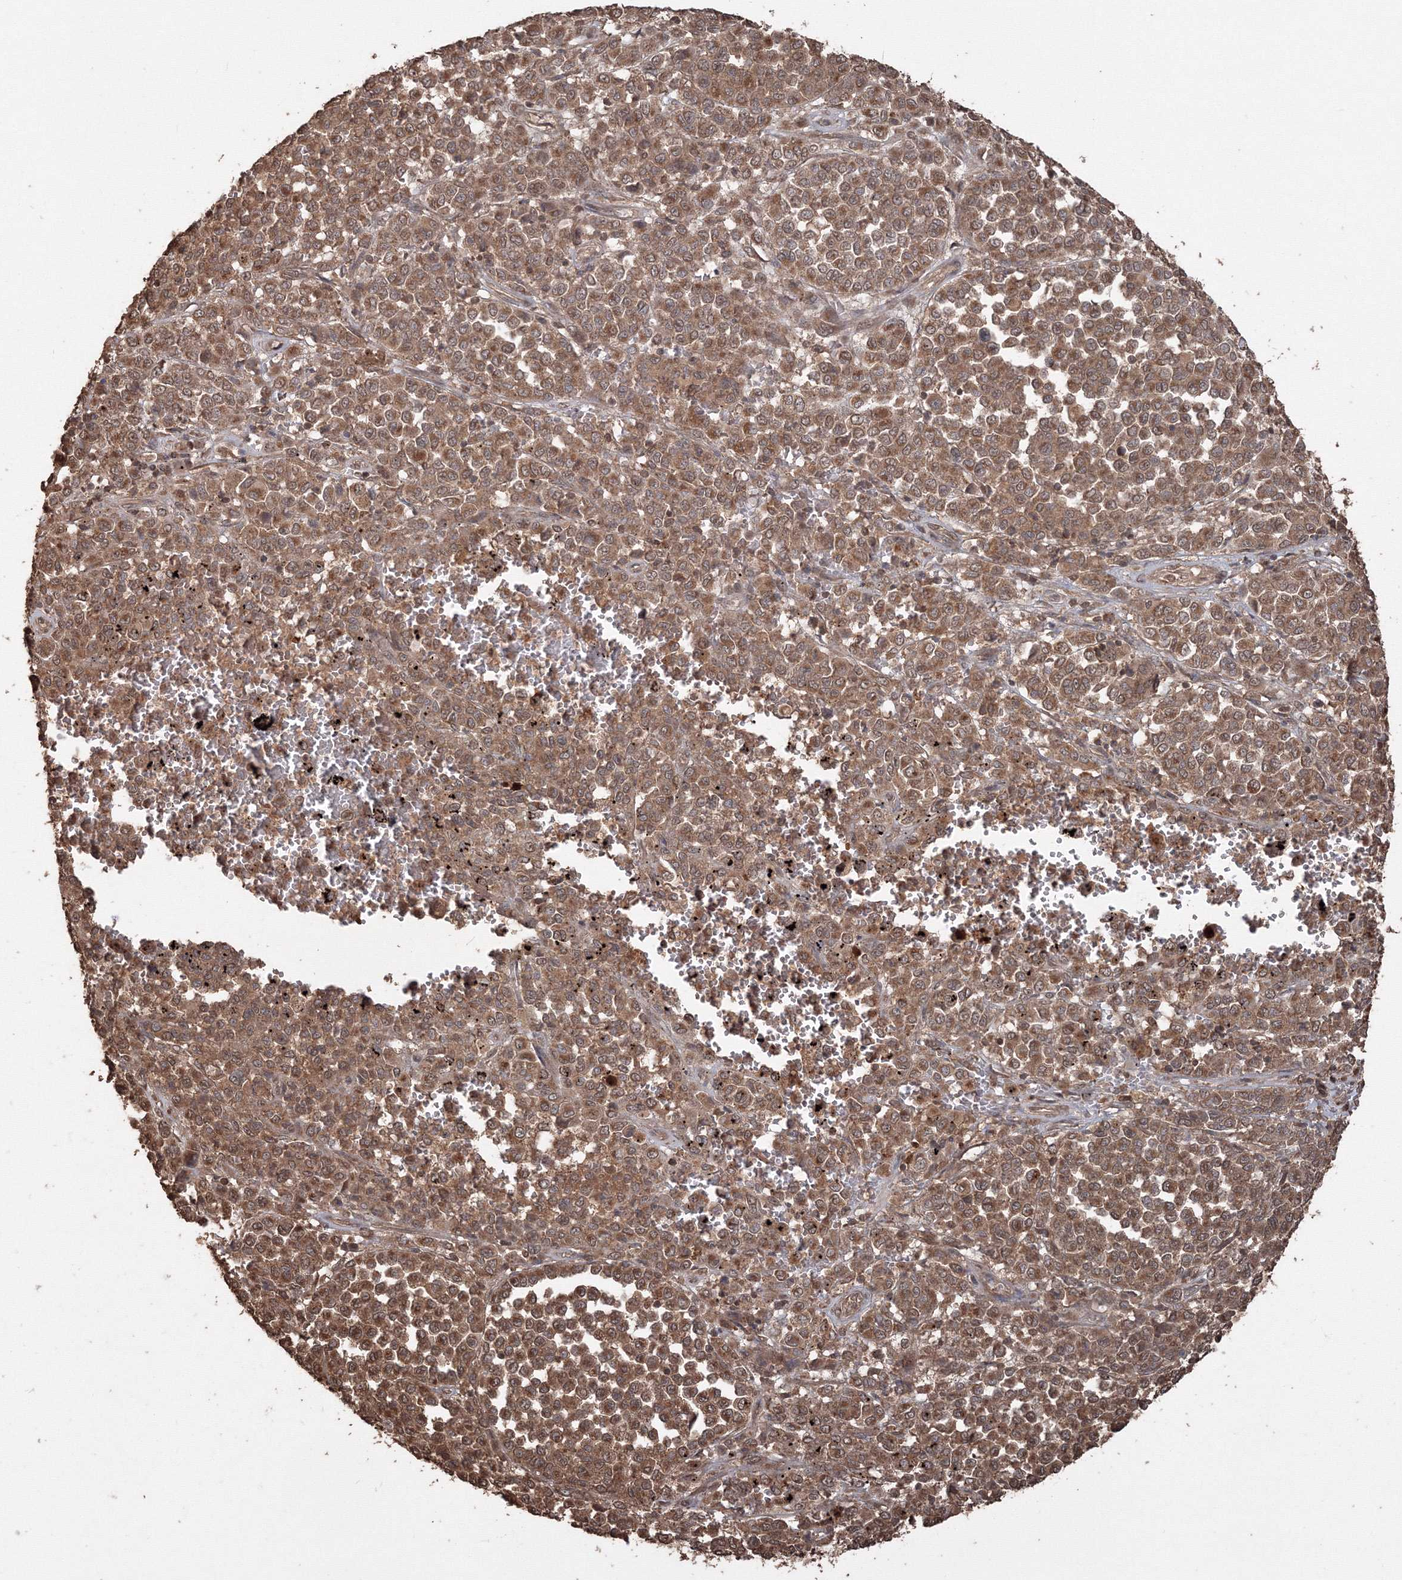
{"staining": {"intensity": "moderate", "quantity": ">75%", "location": "cytoplasmic/membranous"}, "tissue": "melanoma", "cell_type": "Tumor cells", "image_type": "cancer", "snomed": [{"axis": "morphology", "description": "Malignant melanoma, Metastatic site"}, {"axis": "topography", "description": "Pancreas"}], "caption": "A medium amount of moderate cytoplasmic/membranous staining is present in approximately >75% of tumor cells in melanoma tissue.", "gene": "CCDC122", "patient": {"sex": "female", "age": 30}}